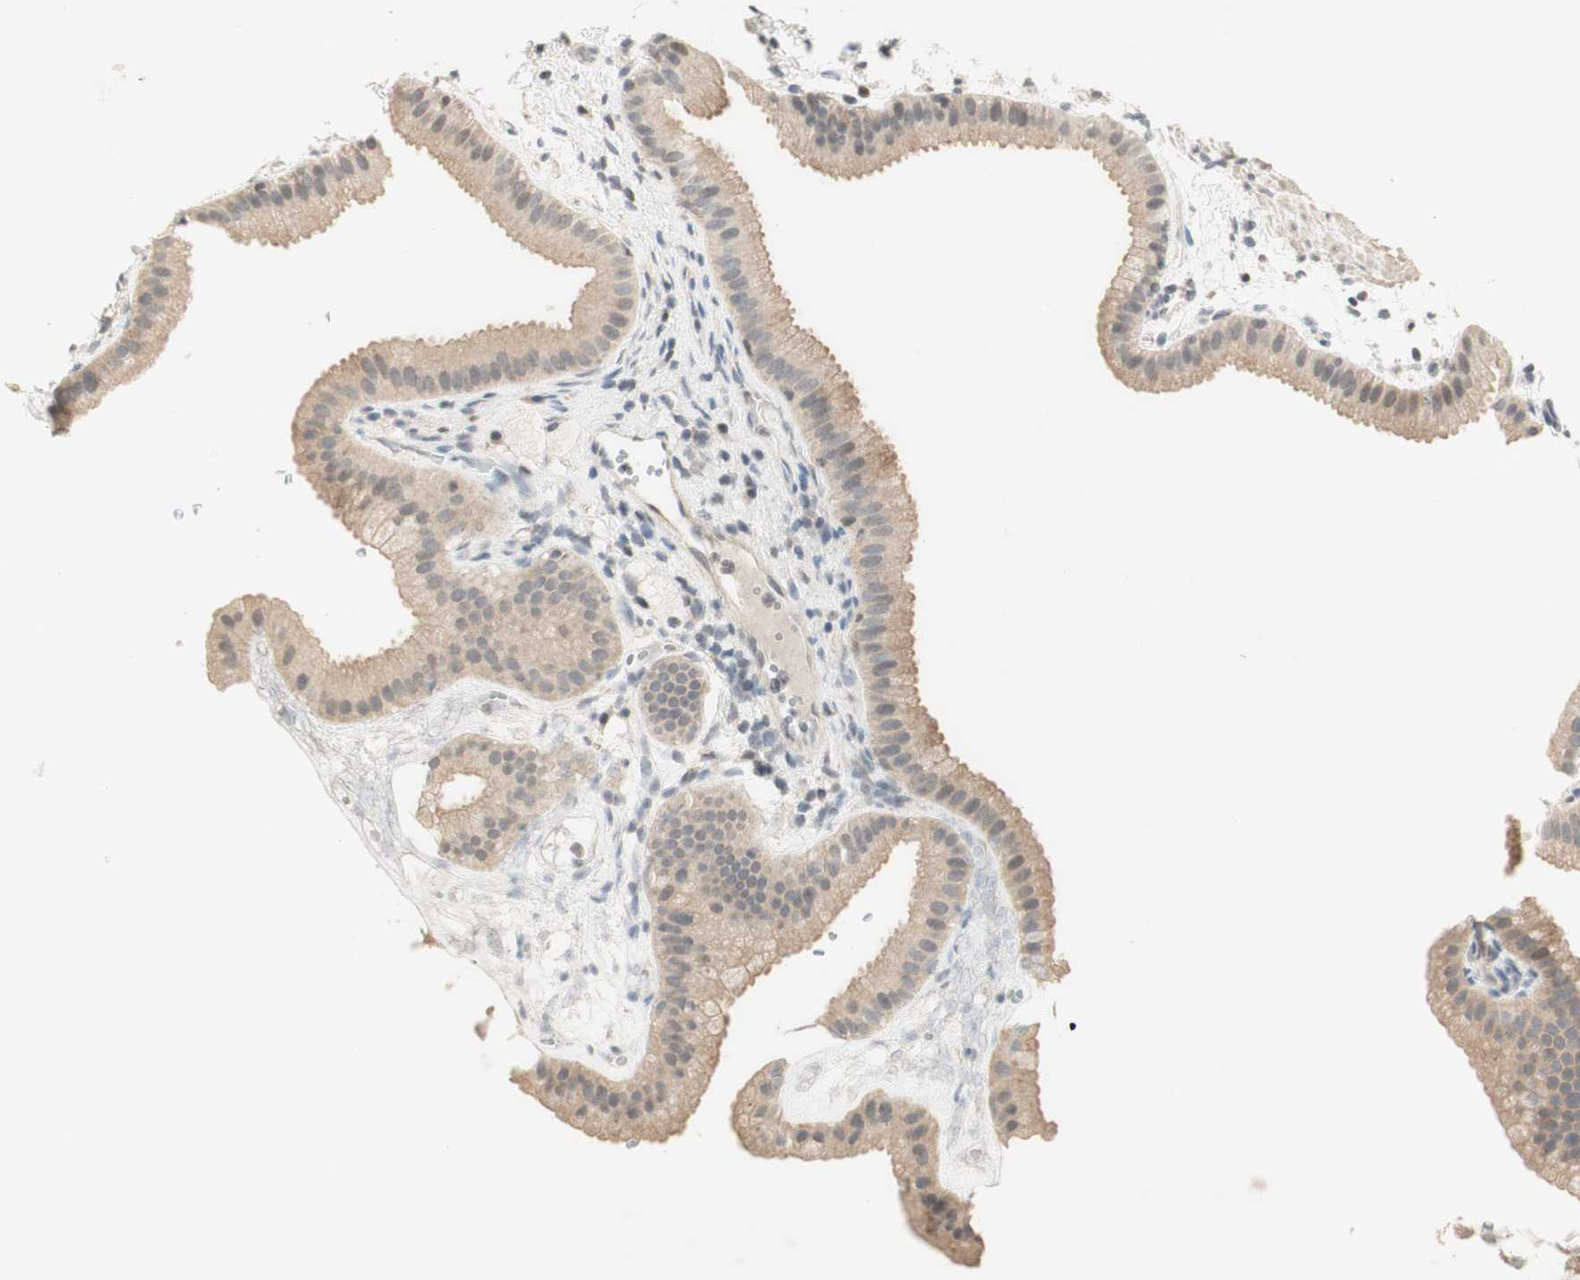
{"staining": {"intensity": "weak", "quantity": ">75%", "location": "cytoplasmic/membranous,nuclear"}, "tissue": "gallbladder", "cell_type": "Glandular cells", "image_type": "normal", "snomed": [{"axis": "morphology", "description": "Normal tissue, NOS"}, {"axis": "topography", "description": "Gallbladder"}], "caption": "Immunohistochemistry staining of normal gallbladder, which demonstrates low levels of weak cytoplasmic/membranous,nuclear positivity in approximately >75% of glandular cells indicating weak cytoplasmic/membranous,nuclear protein staining. The staining was performed using DAB (3,3'-diaminobenzidine) (brown) for protein detection and nuclei were counterstained in hematoxylin (blue).", "gene": "GLI1", "patient": {"sex": "female", "age": 64}}